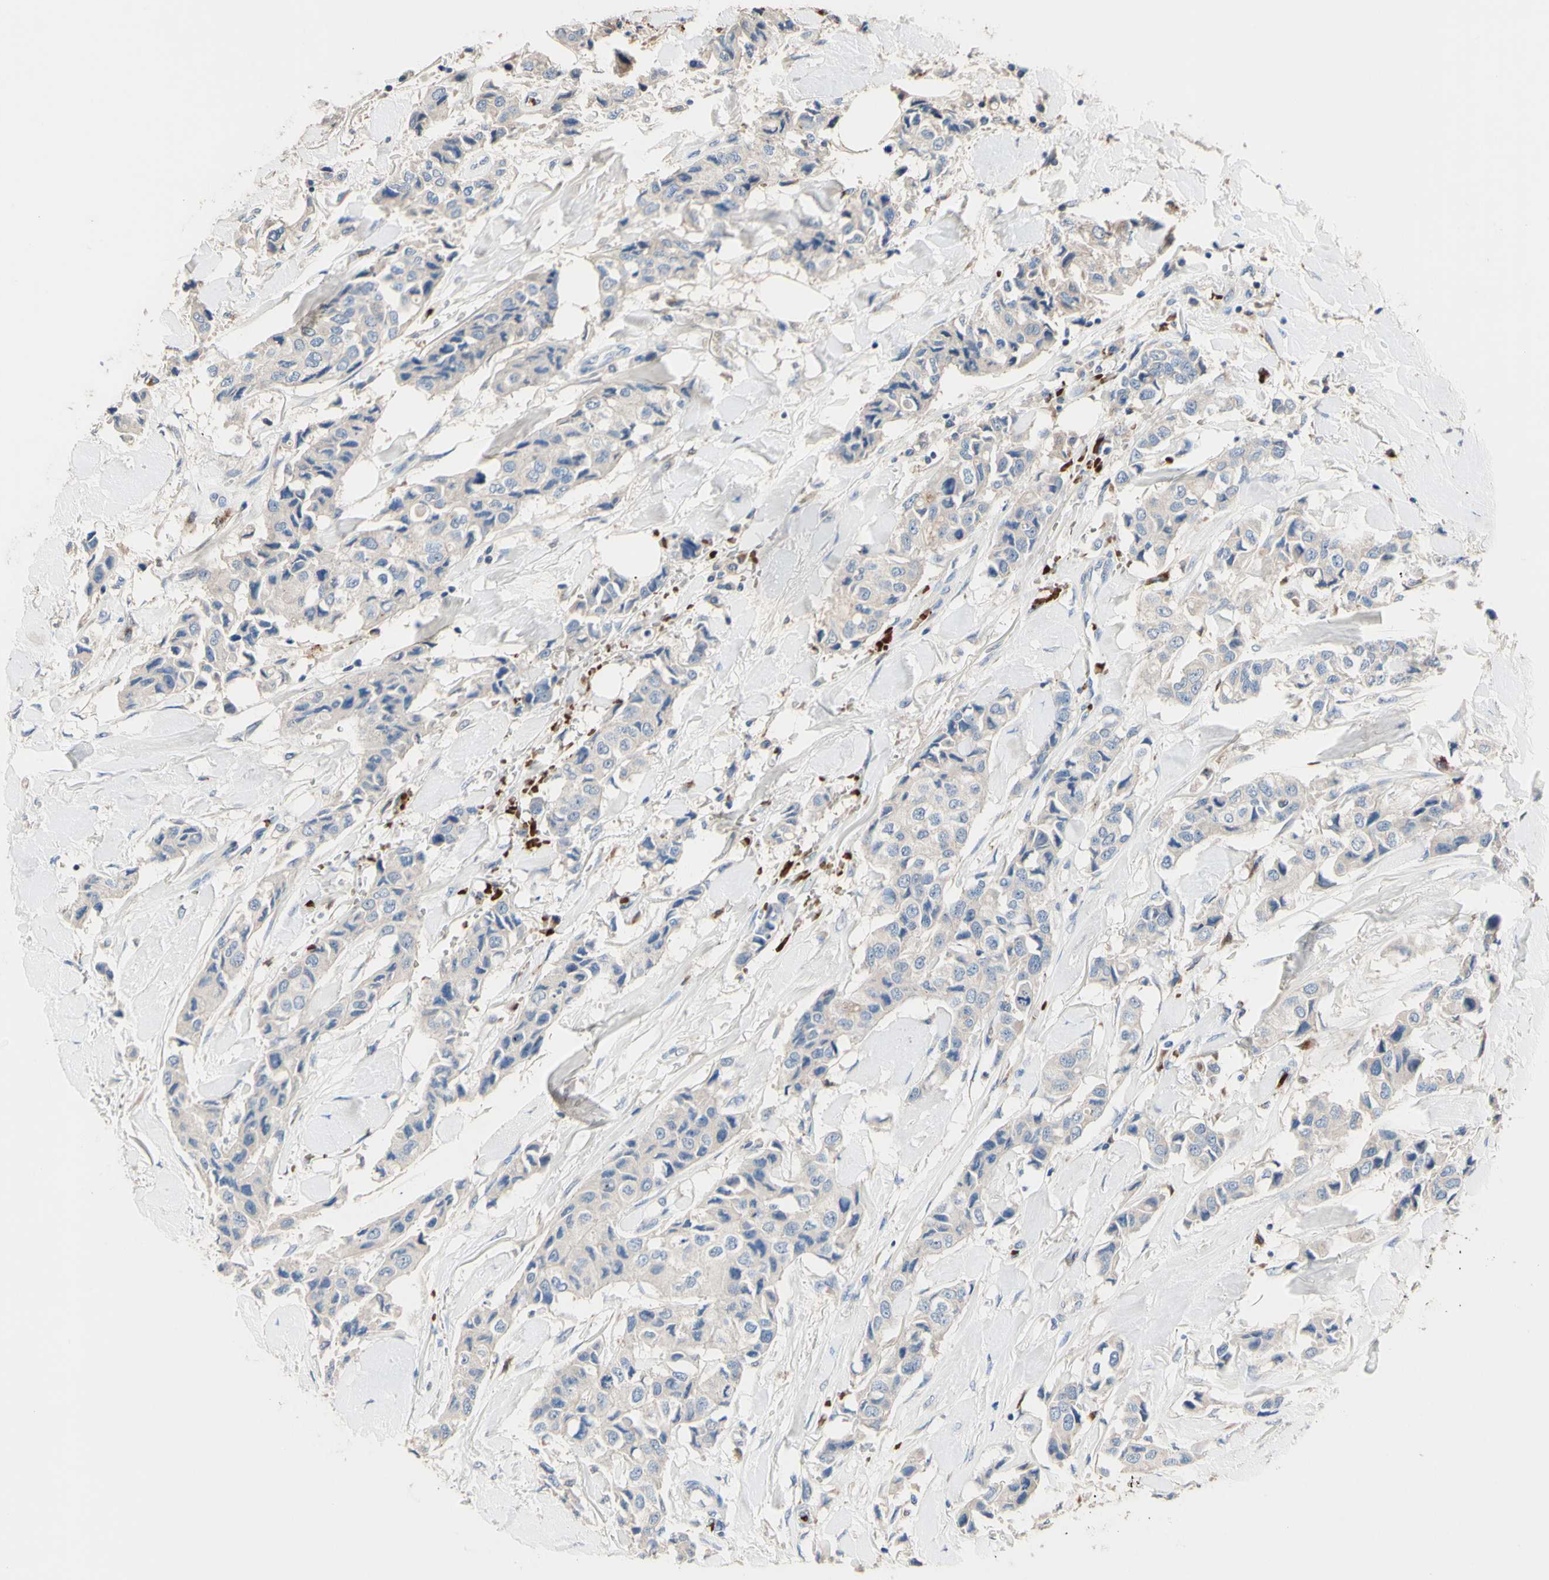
{"staining": {"intensity": "weak", "quantity": ">75%", "location": "cytoplasmic/membranous"}, "tissue": "breast cancer", "cell_type": "Tumor cells", "image_type": "cancer", "snomed": [{"axis": "morphology", "description": "Duct carcinoma"}, {"axis": "topography", "description": "Breast"}], "caption": "Immunohistochemical staining of human invasive ductal carcinoma (breast) shows low levels of weak cytoplasmic/membranous positivity in about >75% of tumor cells.", "gene": "CDON", "patient": {"sex": "female", "age": 80}}